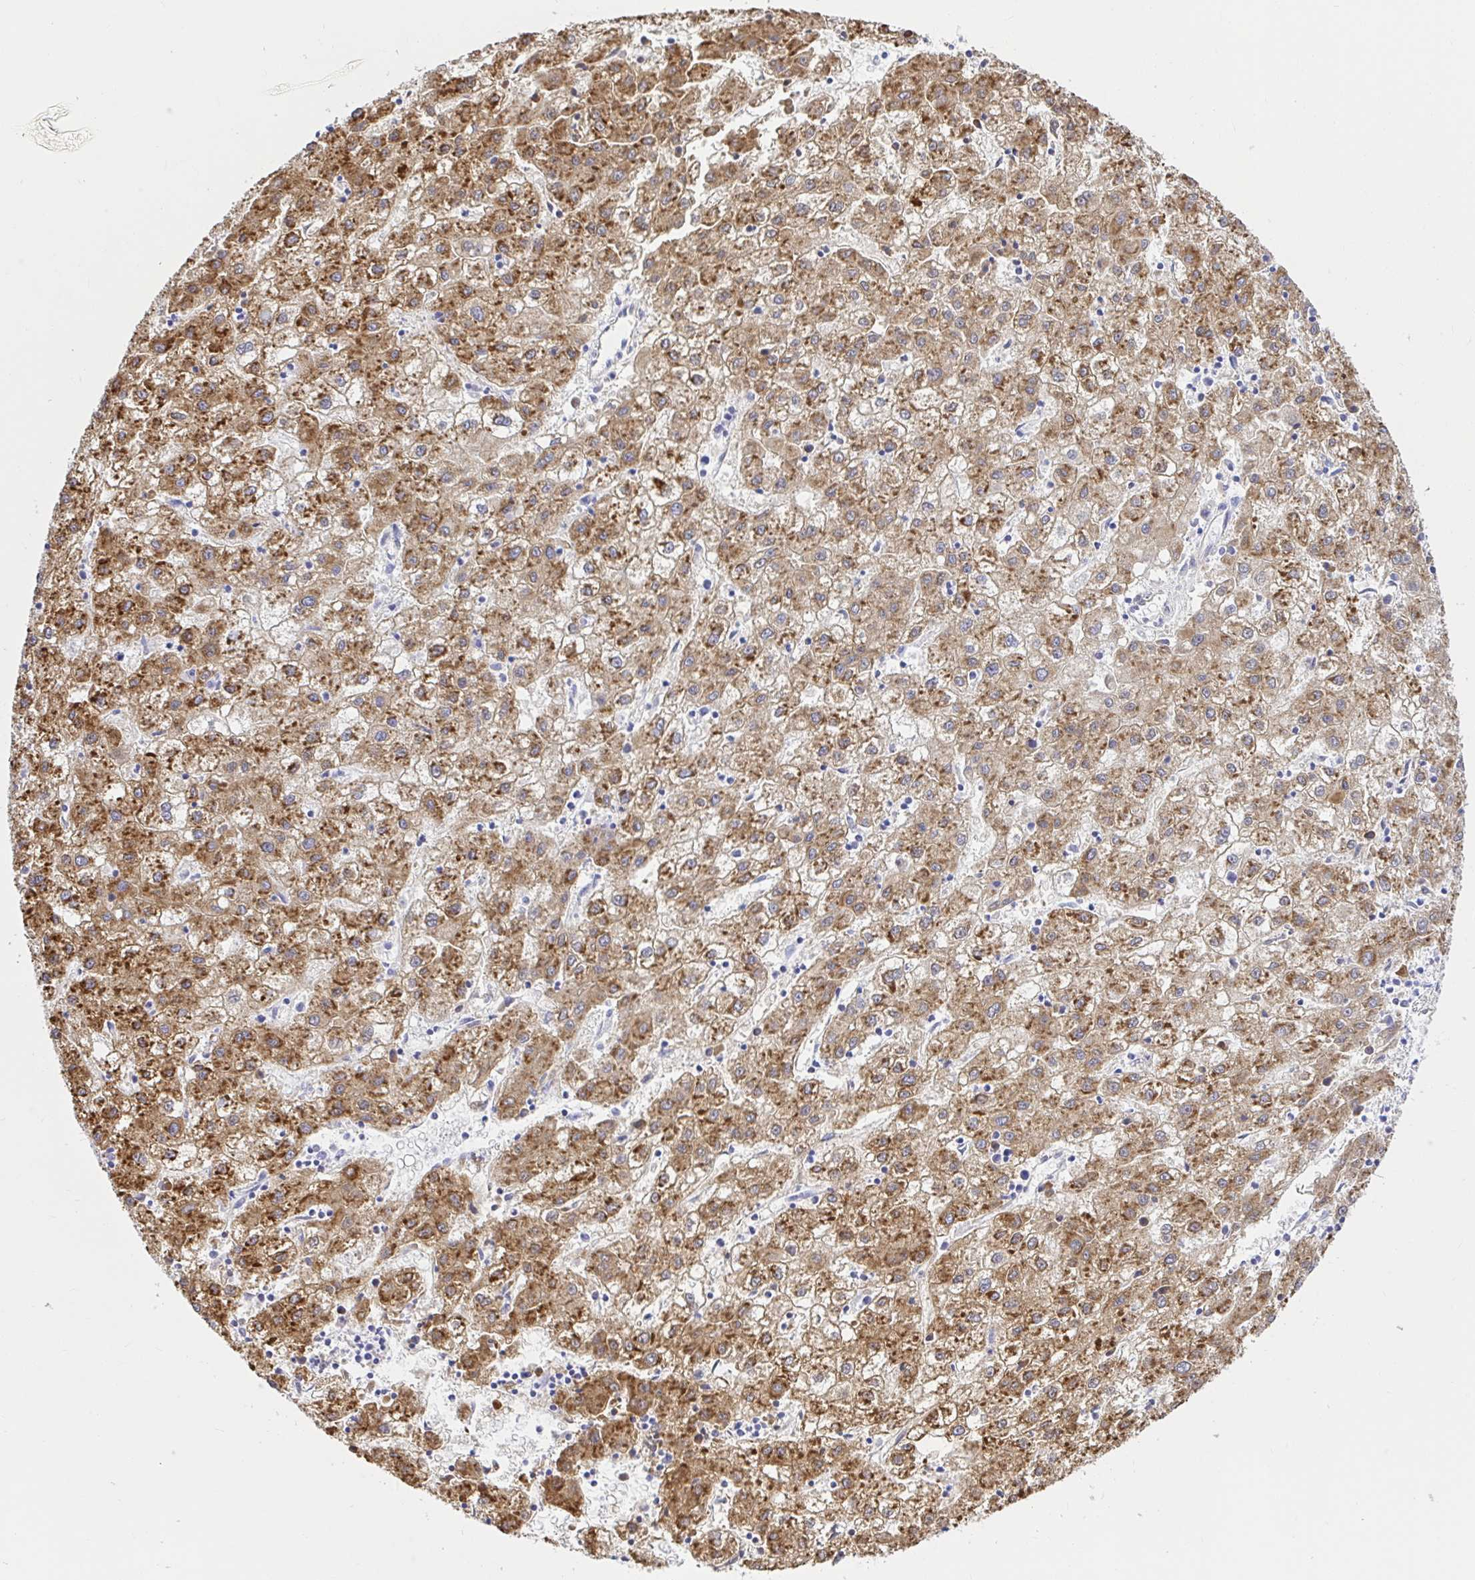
{"staining": {"intensity": "moderate", "quantity": ">75%", "location": "cytoplasmic/membranous"}, "tissue": "liver cancer", "cell_type": "Tumor cells", "image_type": "cancer", "snomed": [{"axis": "morphology", "description": "Carcinoma, Hepatocellular, NOS"}, {"axis": "topography", "description": "Liver"}], "caption": "Liver cancer stained for a protein (brown) exhibits moderate cytoplasmic/membranous positive staining in about >75% of tumor cells.", "gene": "BACE2", "patient": {"sex": "male", "age": 72}}